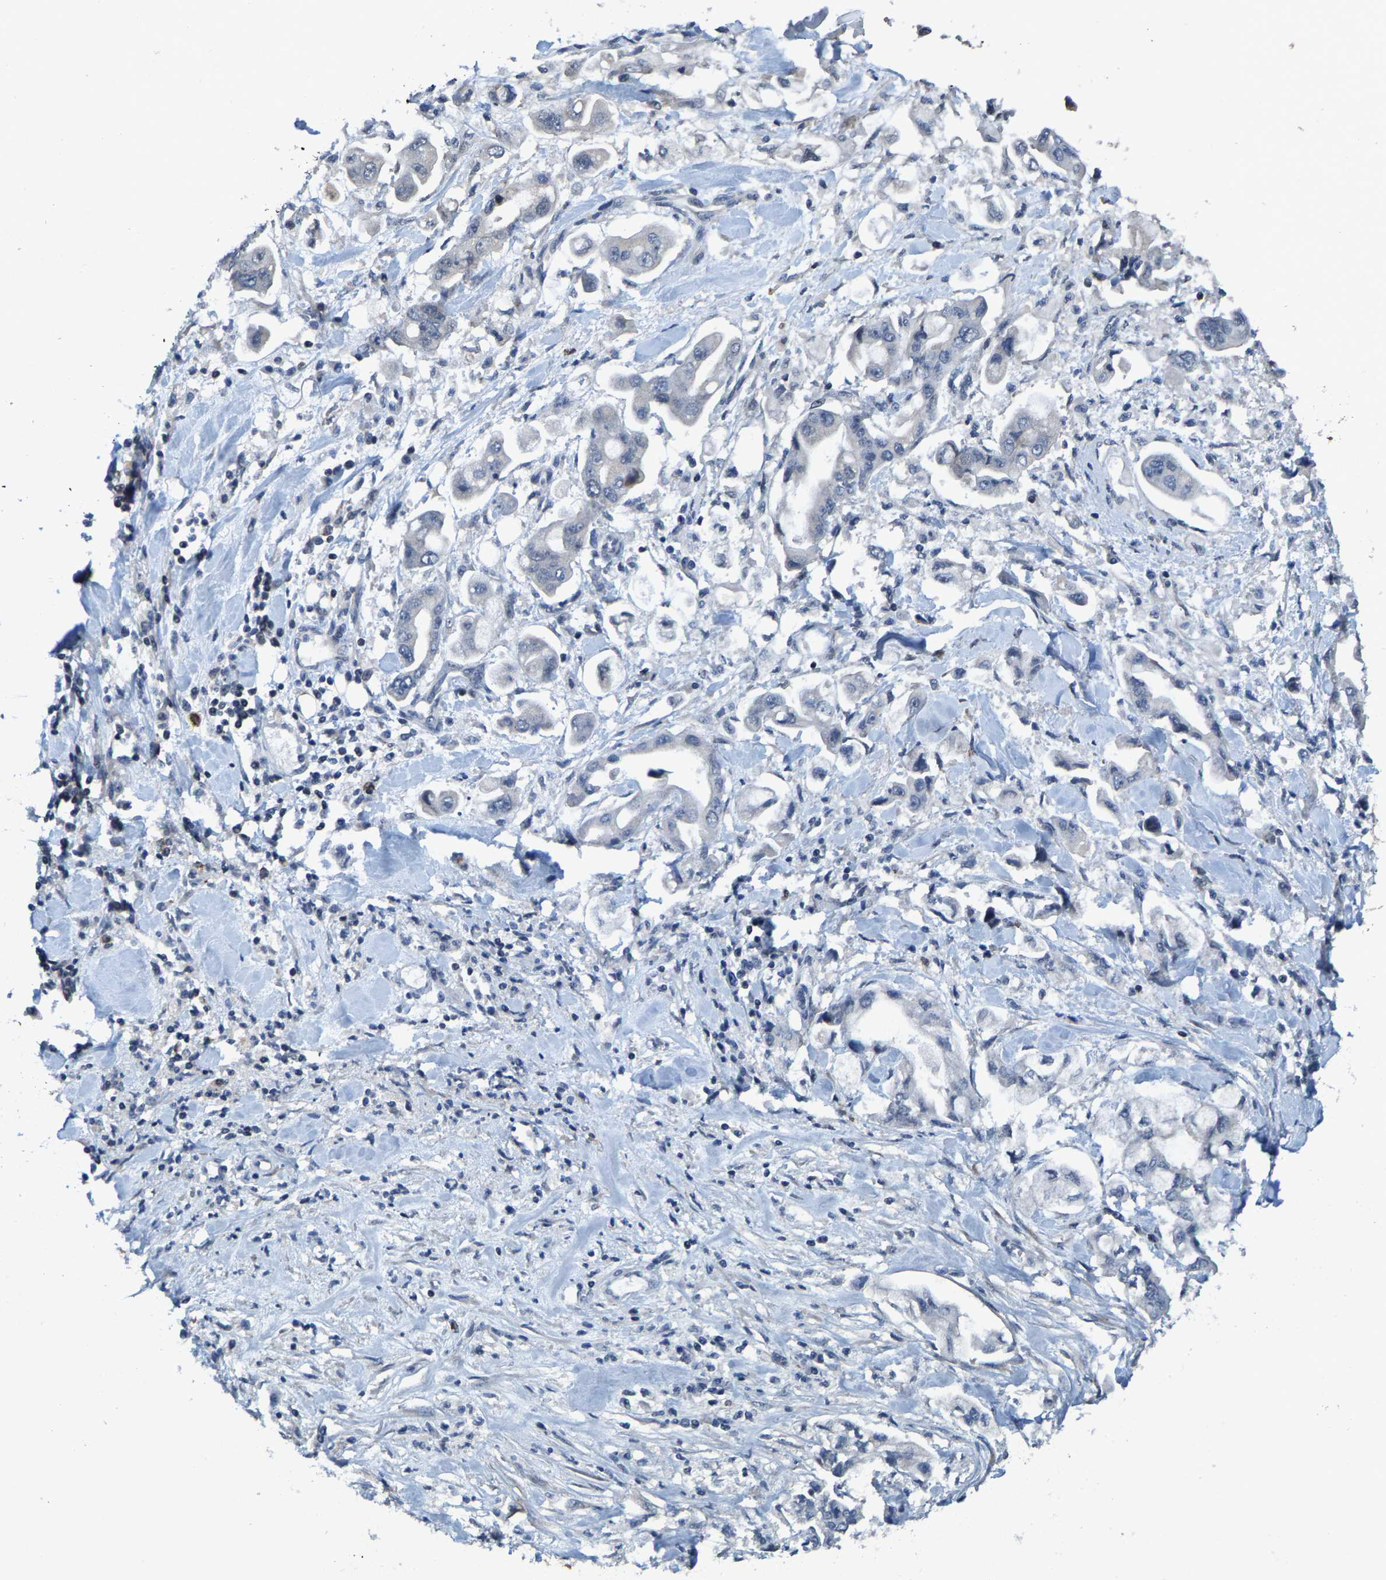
{"staining": {"intensity": "negative", "quantity": "none", "location": "none"}, "tissue": "stomach cancer", "cell_type": "Tumor cells", "image_type": "cancer", "snomed": [{"axis": "morphology", "description": "Normal tissue, NOS"}, {"axis": "morphology", "description": "Adenocarcinoma, NOS"}, {"axis": "topography", "description": "Stomach"}], "caption": "Immunohistochemistry photomicrograph of stomach cancer stained for a protein (brown), which reveals no staining in tumor cells. (Stains: DAB immunohistochemistry with hematoxylin counter stain, Microscopy: brightfield microscopy at high magnification).", "gene": "TDRKH", "patient": {"sex": "male", "age": 62}}